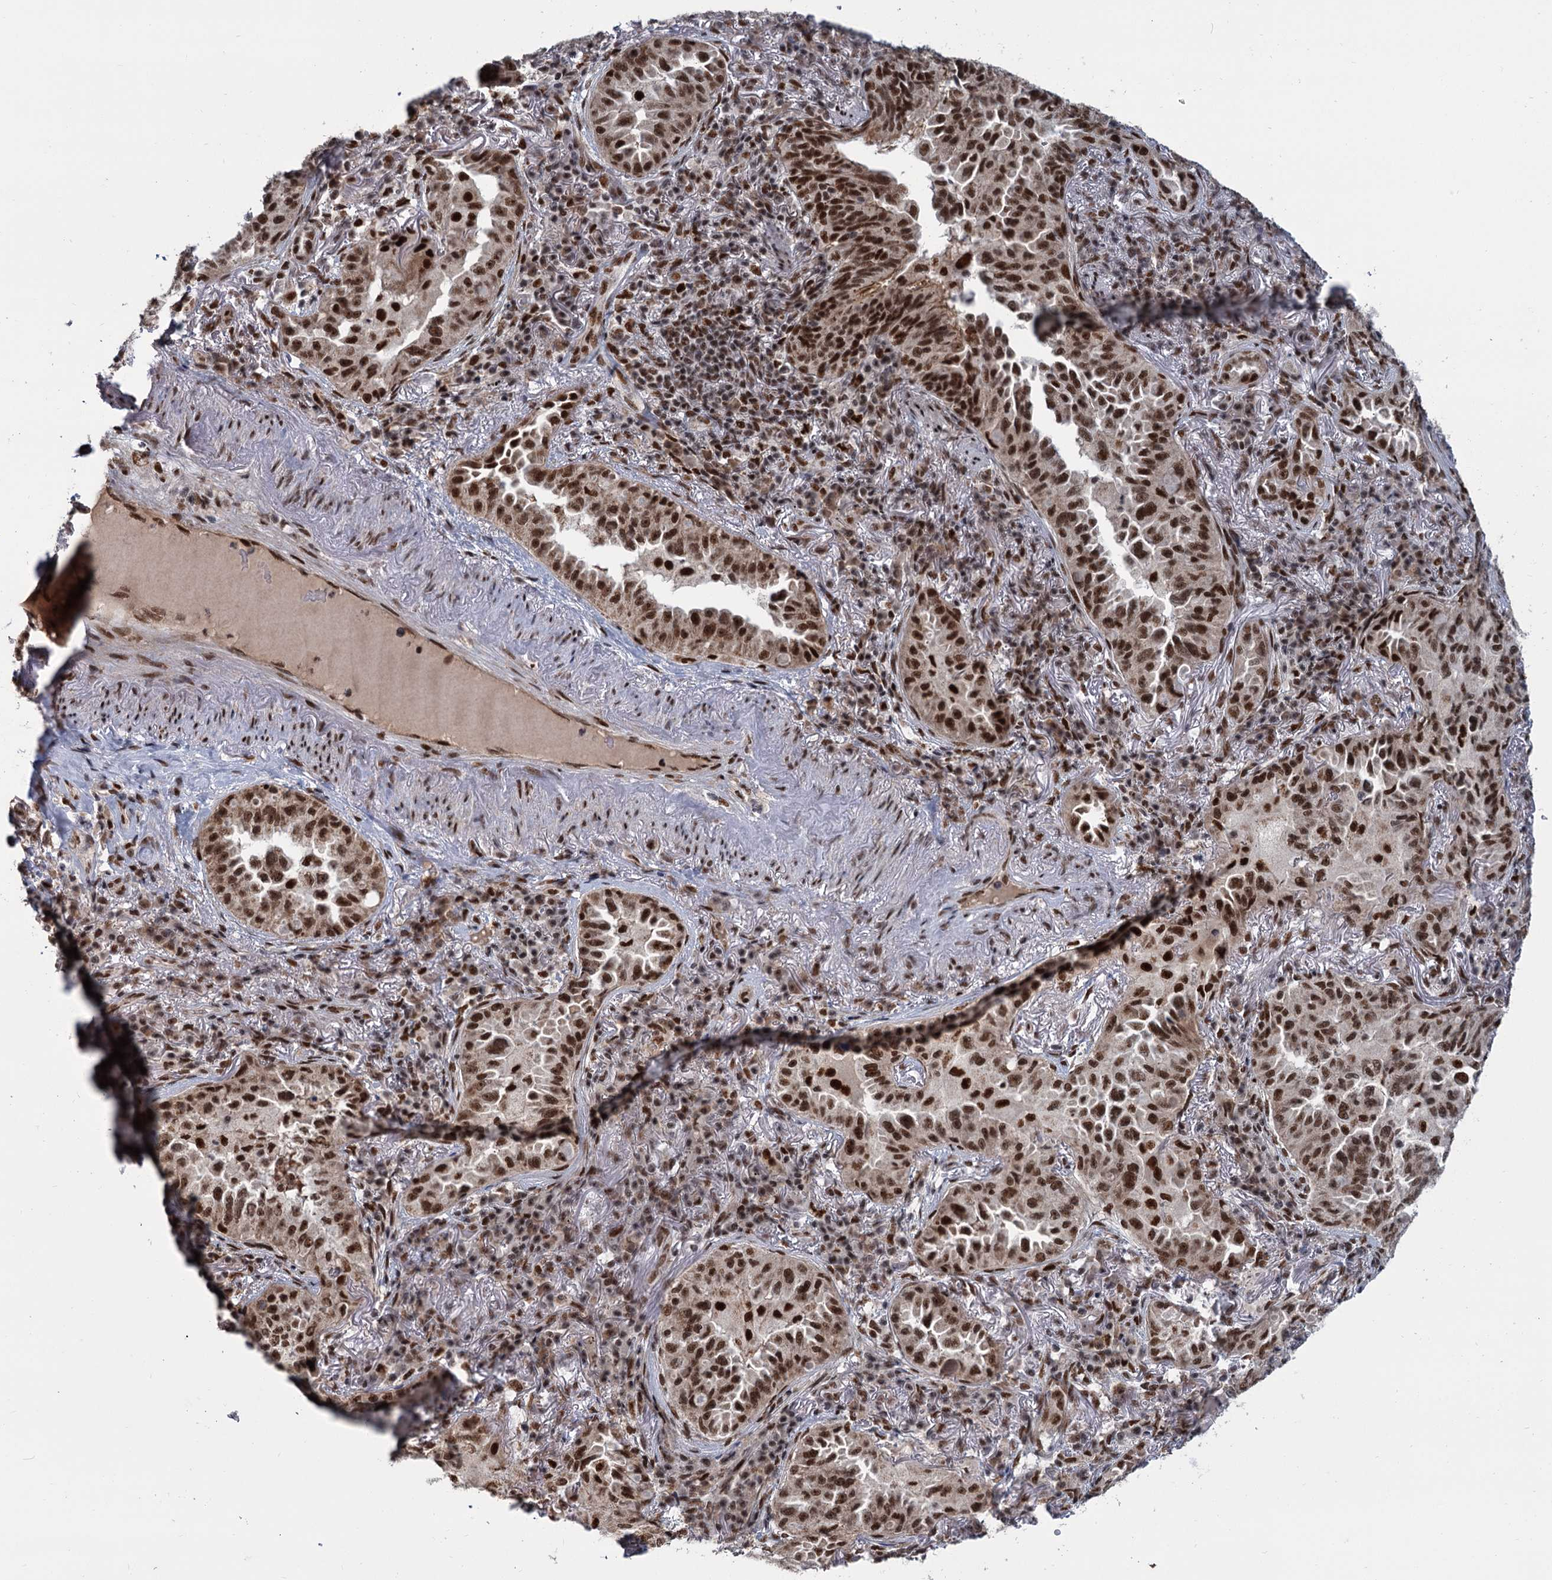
{"staining": {"intensity": "strong", "quantity": ">75%", "location": "cytoplasmic/membranous,nuclear"}, "tissue": "lung cancer", "cell_type": "Tumor cells", "image_type": "cancer", "snomed": [{"axis": "morphology", "description": "Adenocarcinoma, NOS"}, {"axis": "topography", "description": "Lung"}], "caption": "Protein staining of lung cancer (adenocarcinoma) tissue shows strong cytoplasmic/membranous and nuclear staining in approximately >75% of tumor cells.", "gene": "WBP4", "patient": {"sex": "female", "age": 69}}